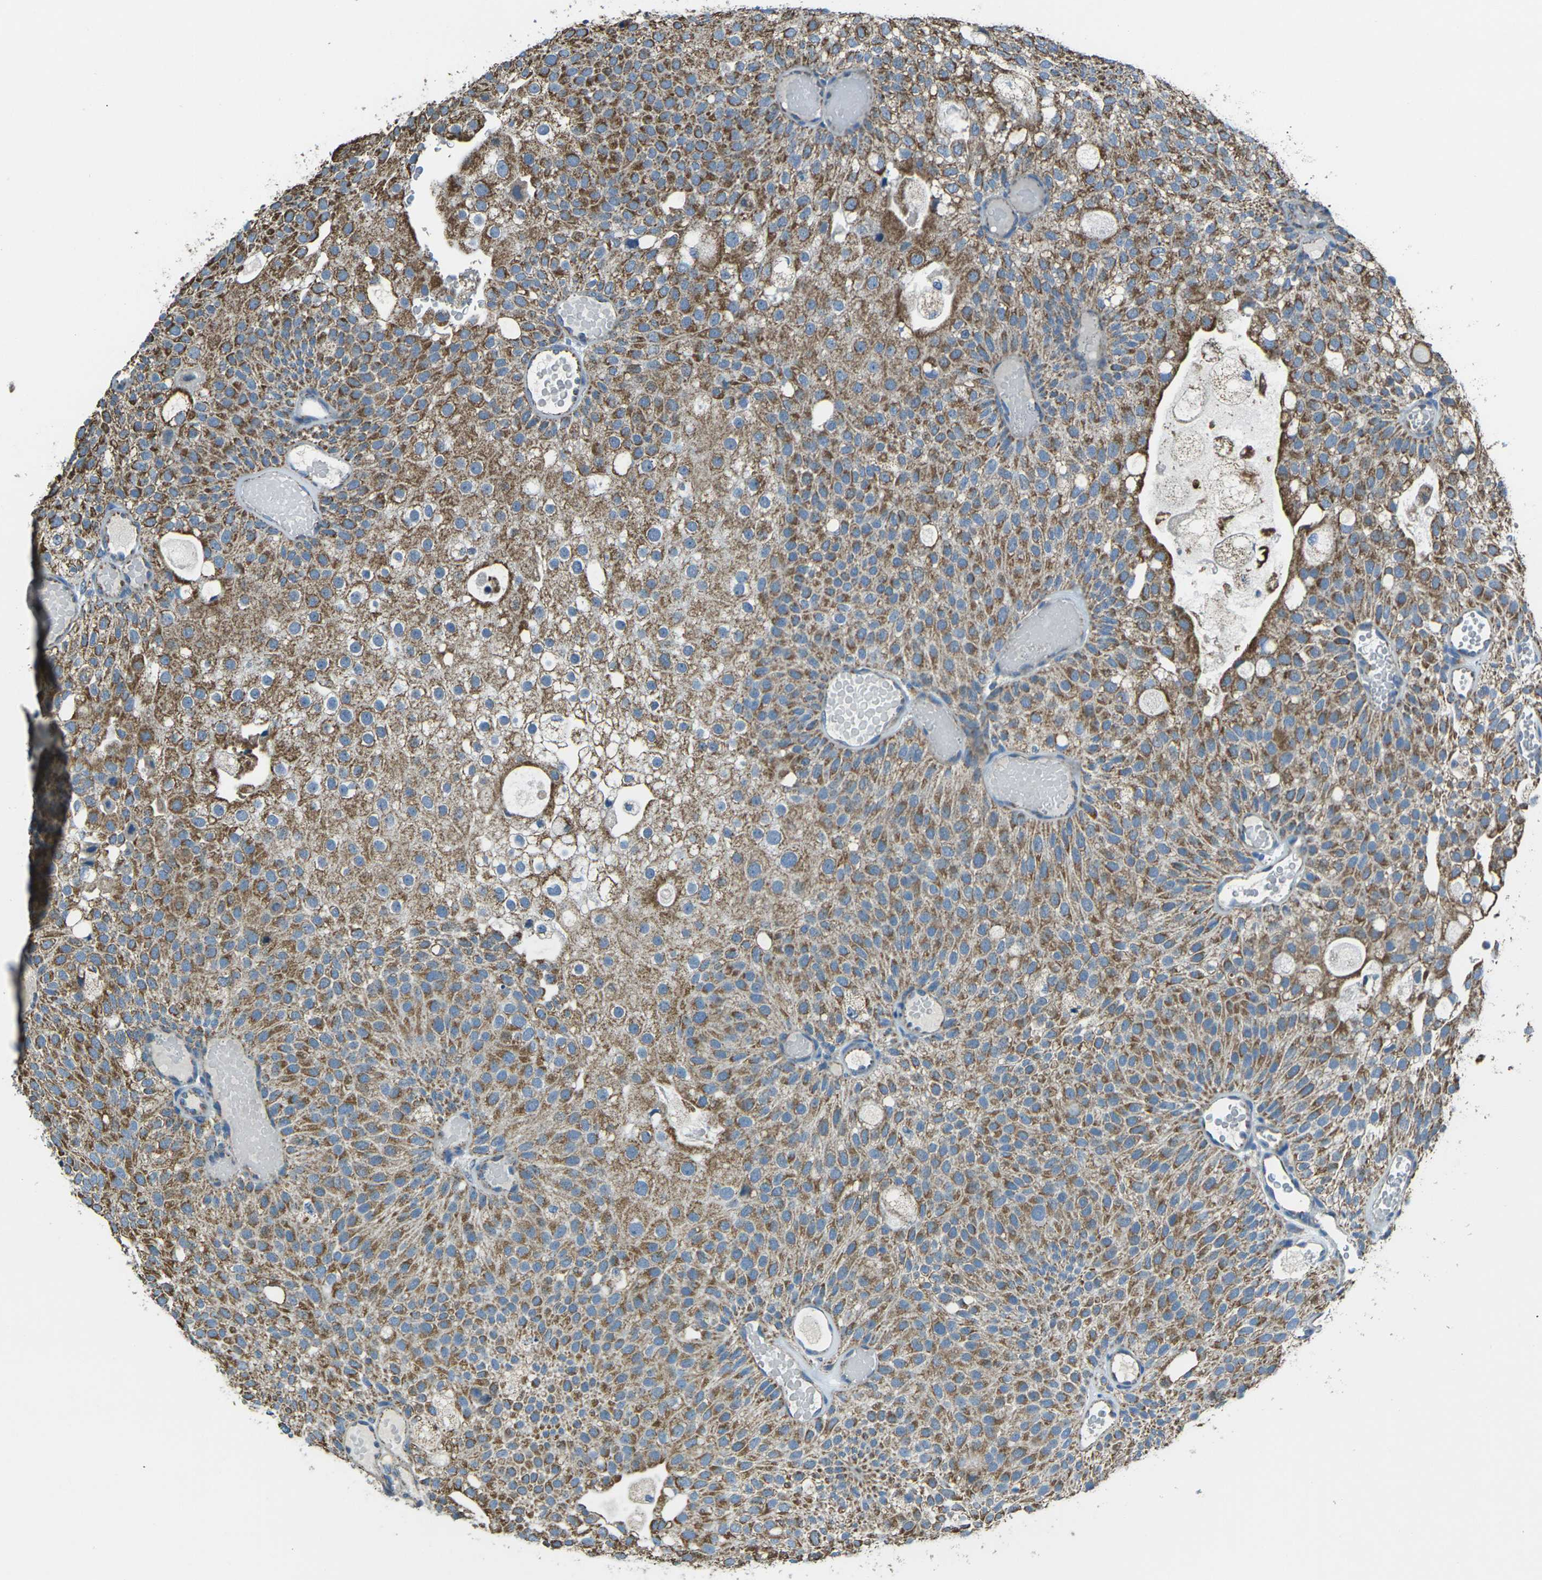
{"staining": {"intensity": "moderate", "quantity": ">75%", "location": "cytoplasmic/membranous"}, "tissue": "urothelial cancer", "cell_type": "Tumor cells", "image_type": "cancer", "snomed": [{"axis": "morphology", "description": "Urothelial carcinoma, Low grade"}, {"axis": "topography", "description": "Urinary bladder"}], "caption": "High-power microscopy captured an immunohistochemistry image of urothelial carcinoma (low-grade), revealing moderate cytoplasmic/membranous staining in about >75% of tumor cells.", "gene": "IRF3", "patient": {"sex": "male", "age": 78}}